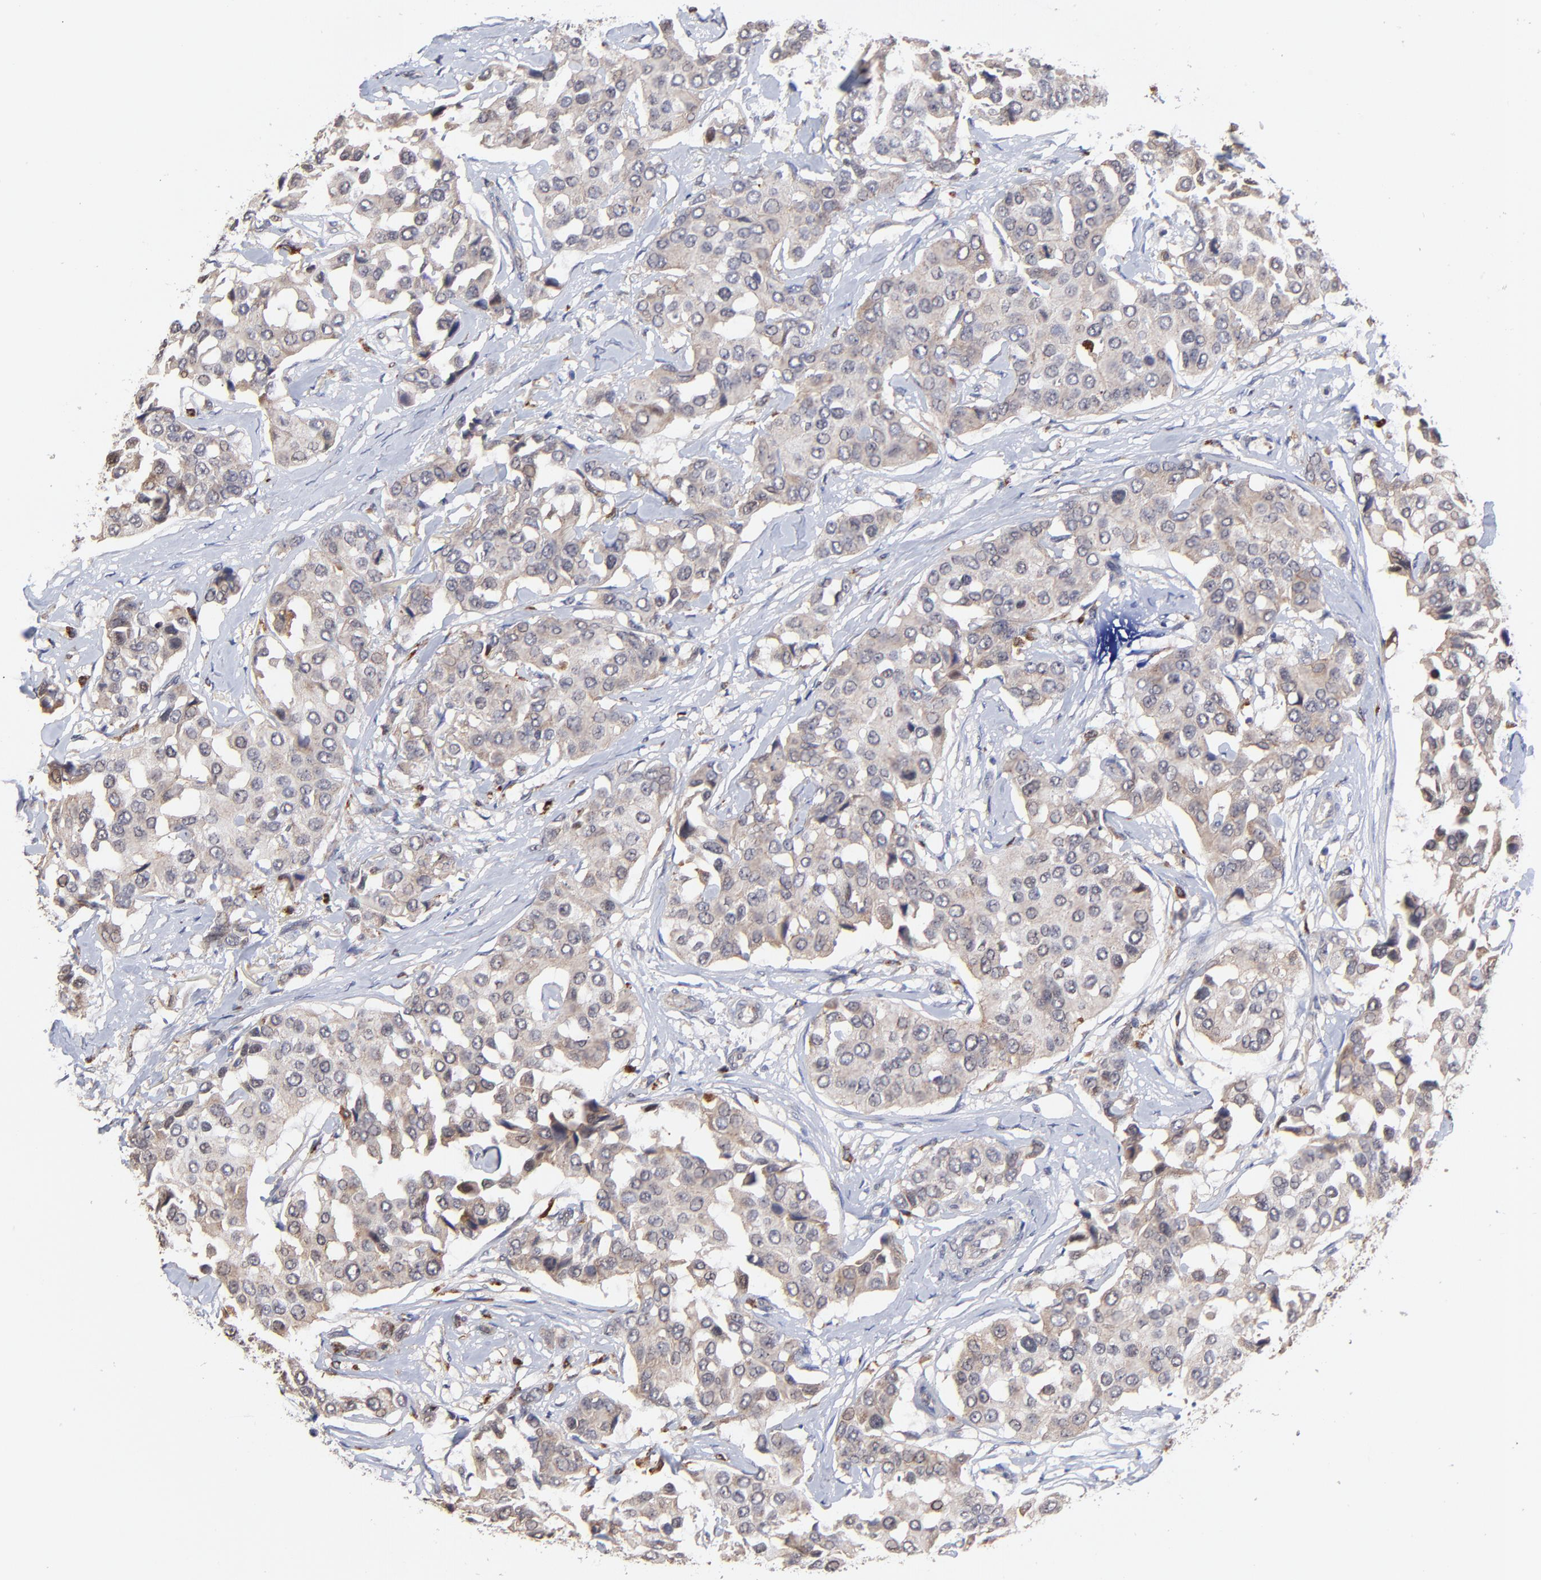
{"staining": {"intensity": "weak", "quantity": "<25%", "location": "cytoplasmic/membranous"}, "tissue": "breast cancer", "cell_type": "Tumor cells", "image_type": "cancer", "snomed": [{"axis": "morphology", "description": "Duct carcinoma"}, {"axis": "topography", "description": "Breast"}], "caption": "Immunohistochemistry (IHC) histopathology image of neoplastic tissue: human breast cancer stained with DAB (3,3'-diaminobenzidine) exhibits no significant protein staining in tumor cells.", "gene": "PDE4B", "patient": {"sex": "female", "age": 80}}